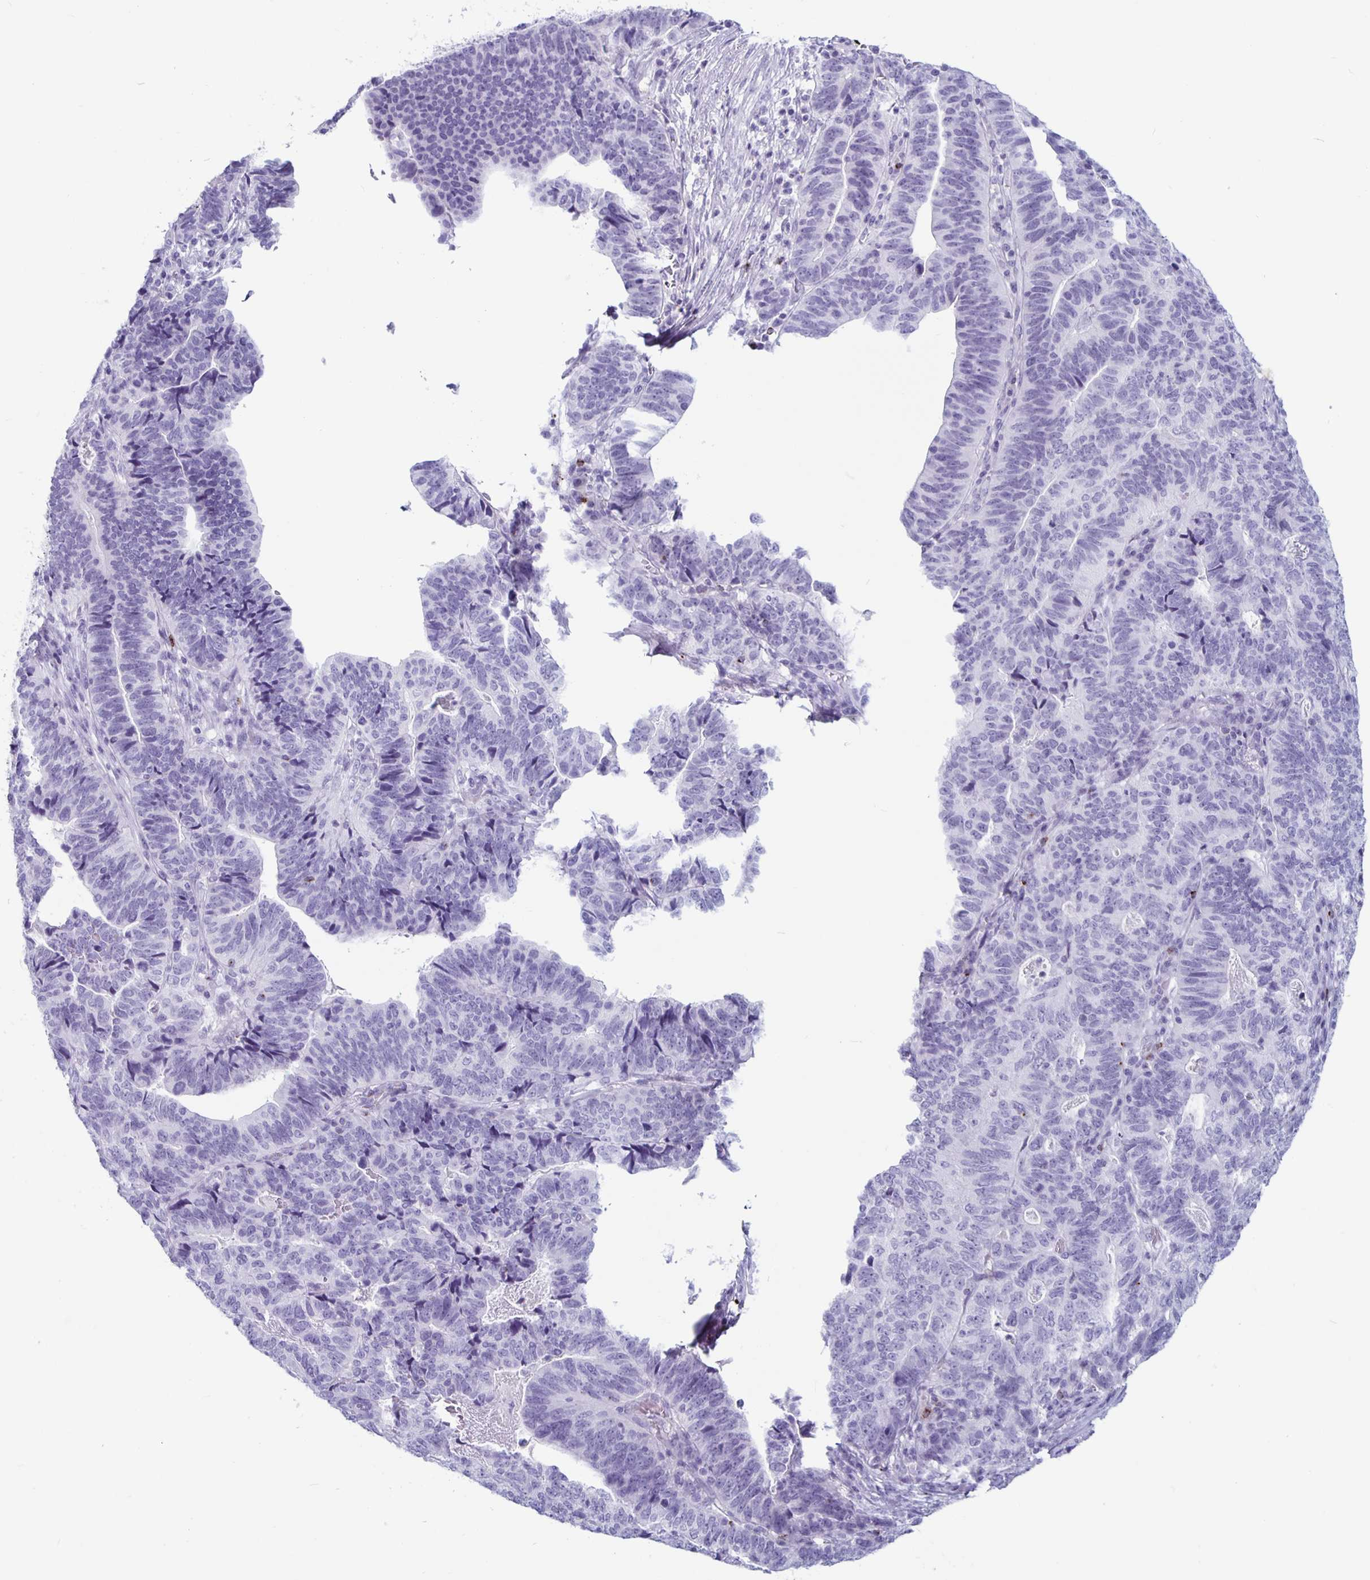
{"staining": {"intensity": "negative", "quantity": "none", "location": "none"}, "tissue": "stomach cancer", "cell_type": "Tumor cells", "image_type": "cancer", "snomed": [{"axis": "morphology", "description": "Adenocarcinoma, NOS"}, {"axis": "topography", "description": "Stomach, upper"}], "caption": "DAB immunohistochemical staining of adenocarcinoma (stomach) reveals no significant expression in tumor cells.", "gene": "GZMK", "patient": {"sex": "female", "age": 67}}